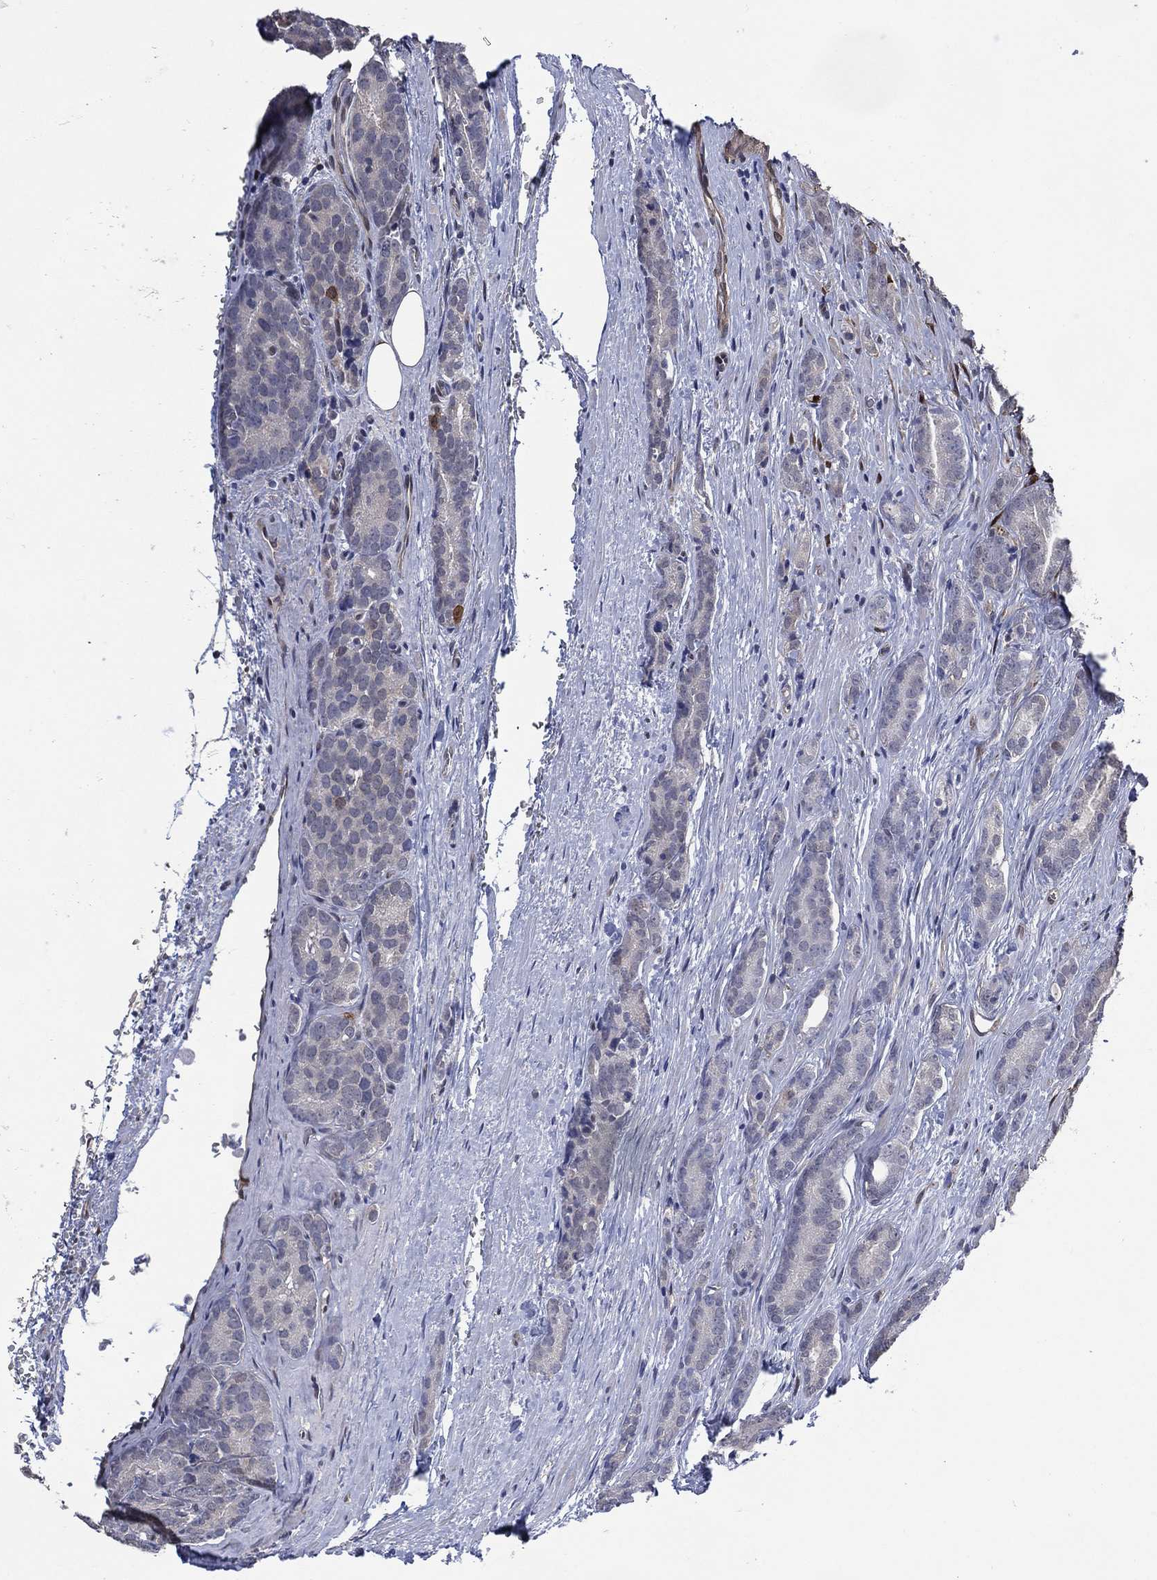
{"staining": {"intensity": "moderate", "quantity": "<25%", "location": "cytoplasmic/membranous"}, "tissue": "prostate cancer", "cell_type": "Tumor cells", "image_type": "cancer", "snomed": [{"axis": "morphology", "description": "Adenocarcinoma, NOS"}, {"axis": "topography", "description": "Prostate"}], "caption": "Immunohistochemical staining of prostate adenocarcinoma shows low levels of moderate cytoplasmic/membranous positivity in approximately <25% of tumor cells. The staining was performed using DAB, with brown indicating positive protein expression. Nuclei are stained blue with hematoxylin.", "gene": "AK1", "patient": {"sex": "male", "age": 71}}